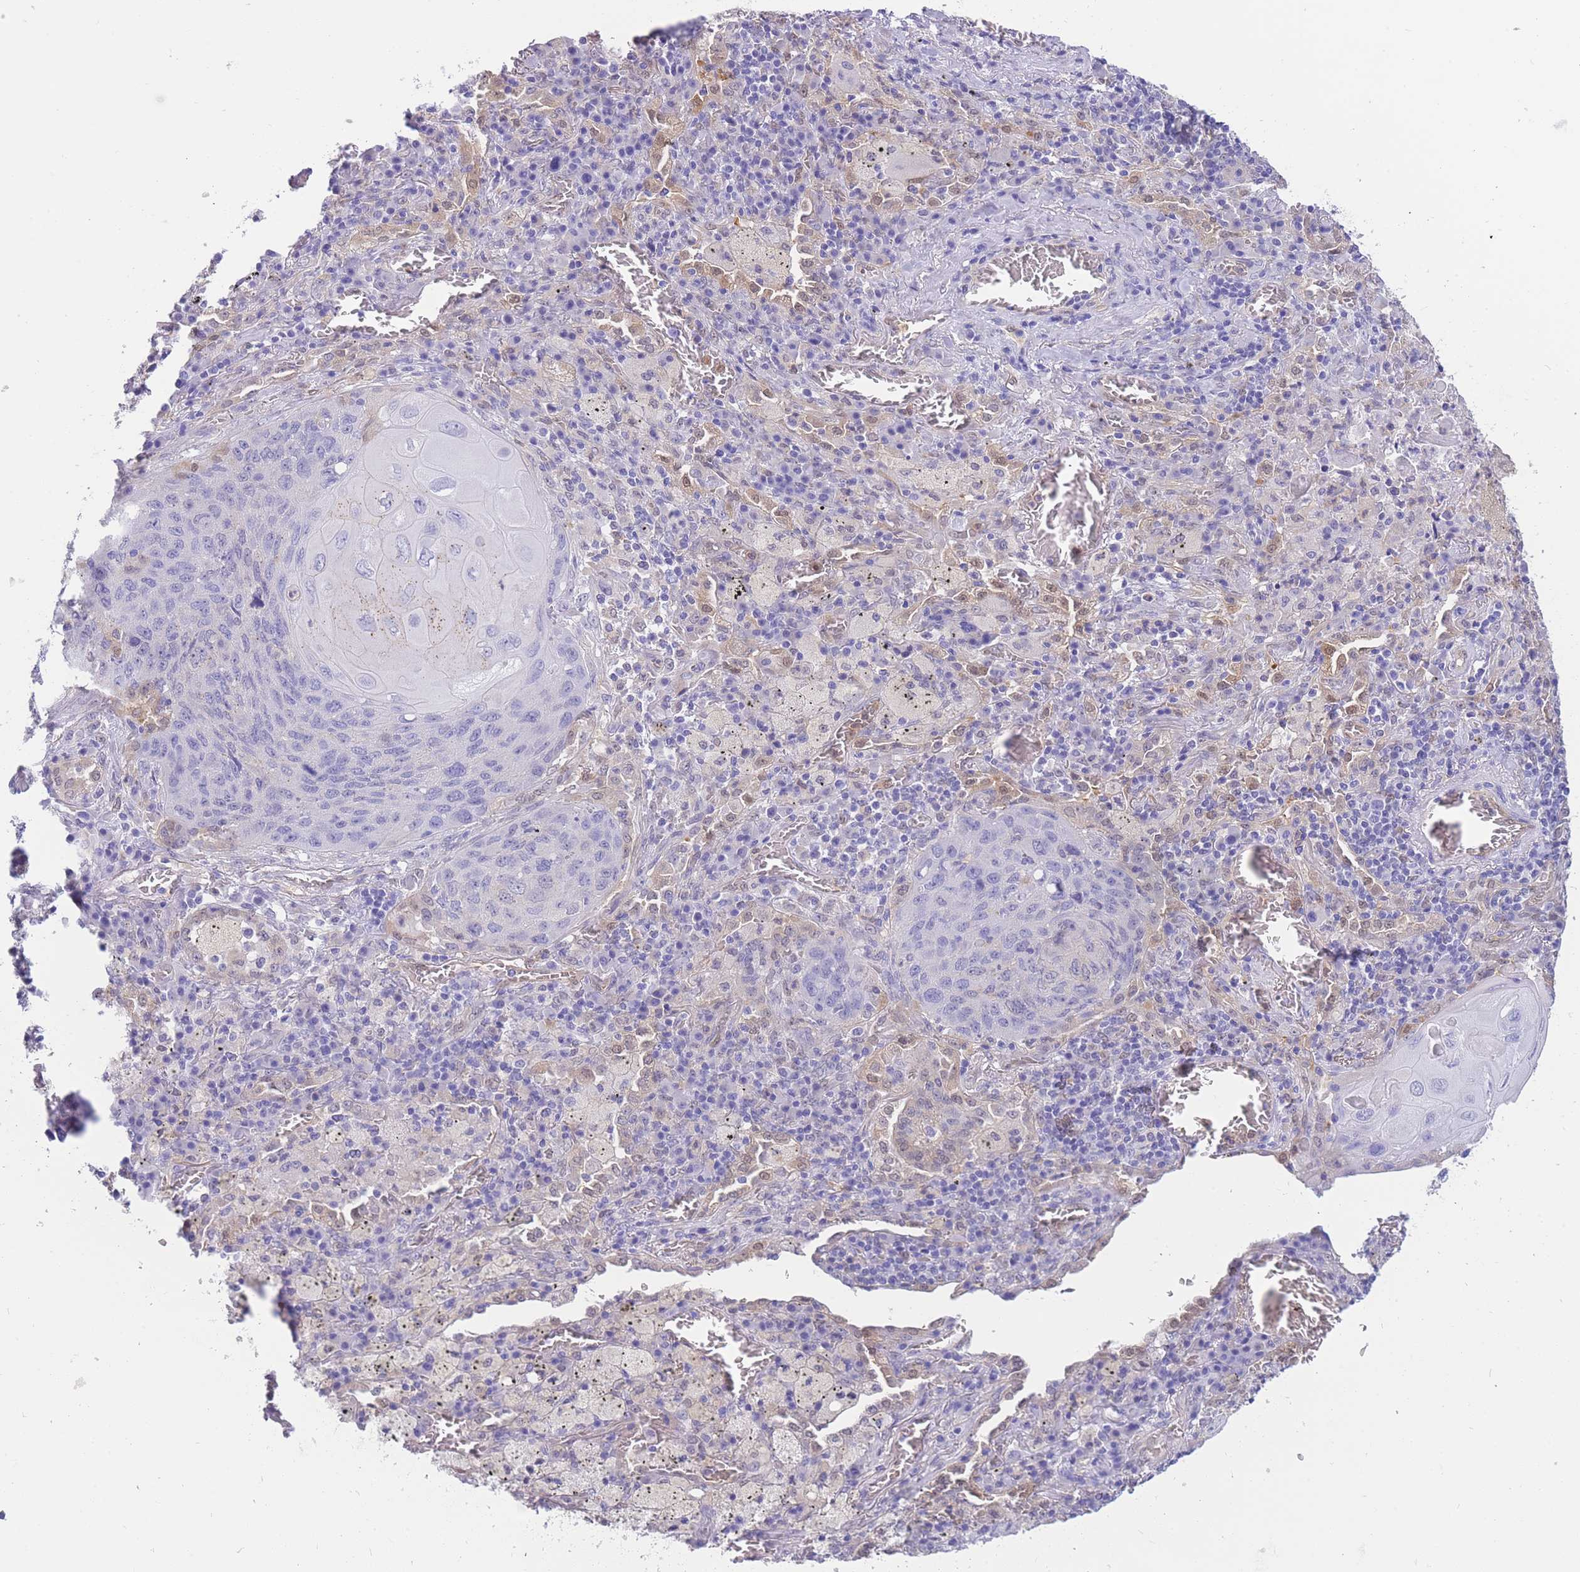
{"staining": {"intensity": "negative", "quantity": "none", "location": "none"}, "tissue": "lung cancer", "cell_type": "Tumor cells", "image_type": "cancer", "snomed": [{"axis": "morphology", "description": "Squamous cell carcinoma, NOS"}, {"axis": "topography", "description": "Lung"}], "caption": "DAB immunohistochemical staining of lung cancer (squamous cell carcinoma) reveals no significant positivity in tumor cells.", "gene": "SULT1A1", "patient": {"sex": "female", "age": 63}}